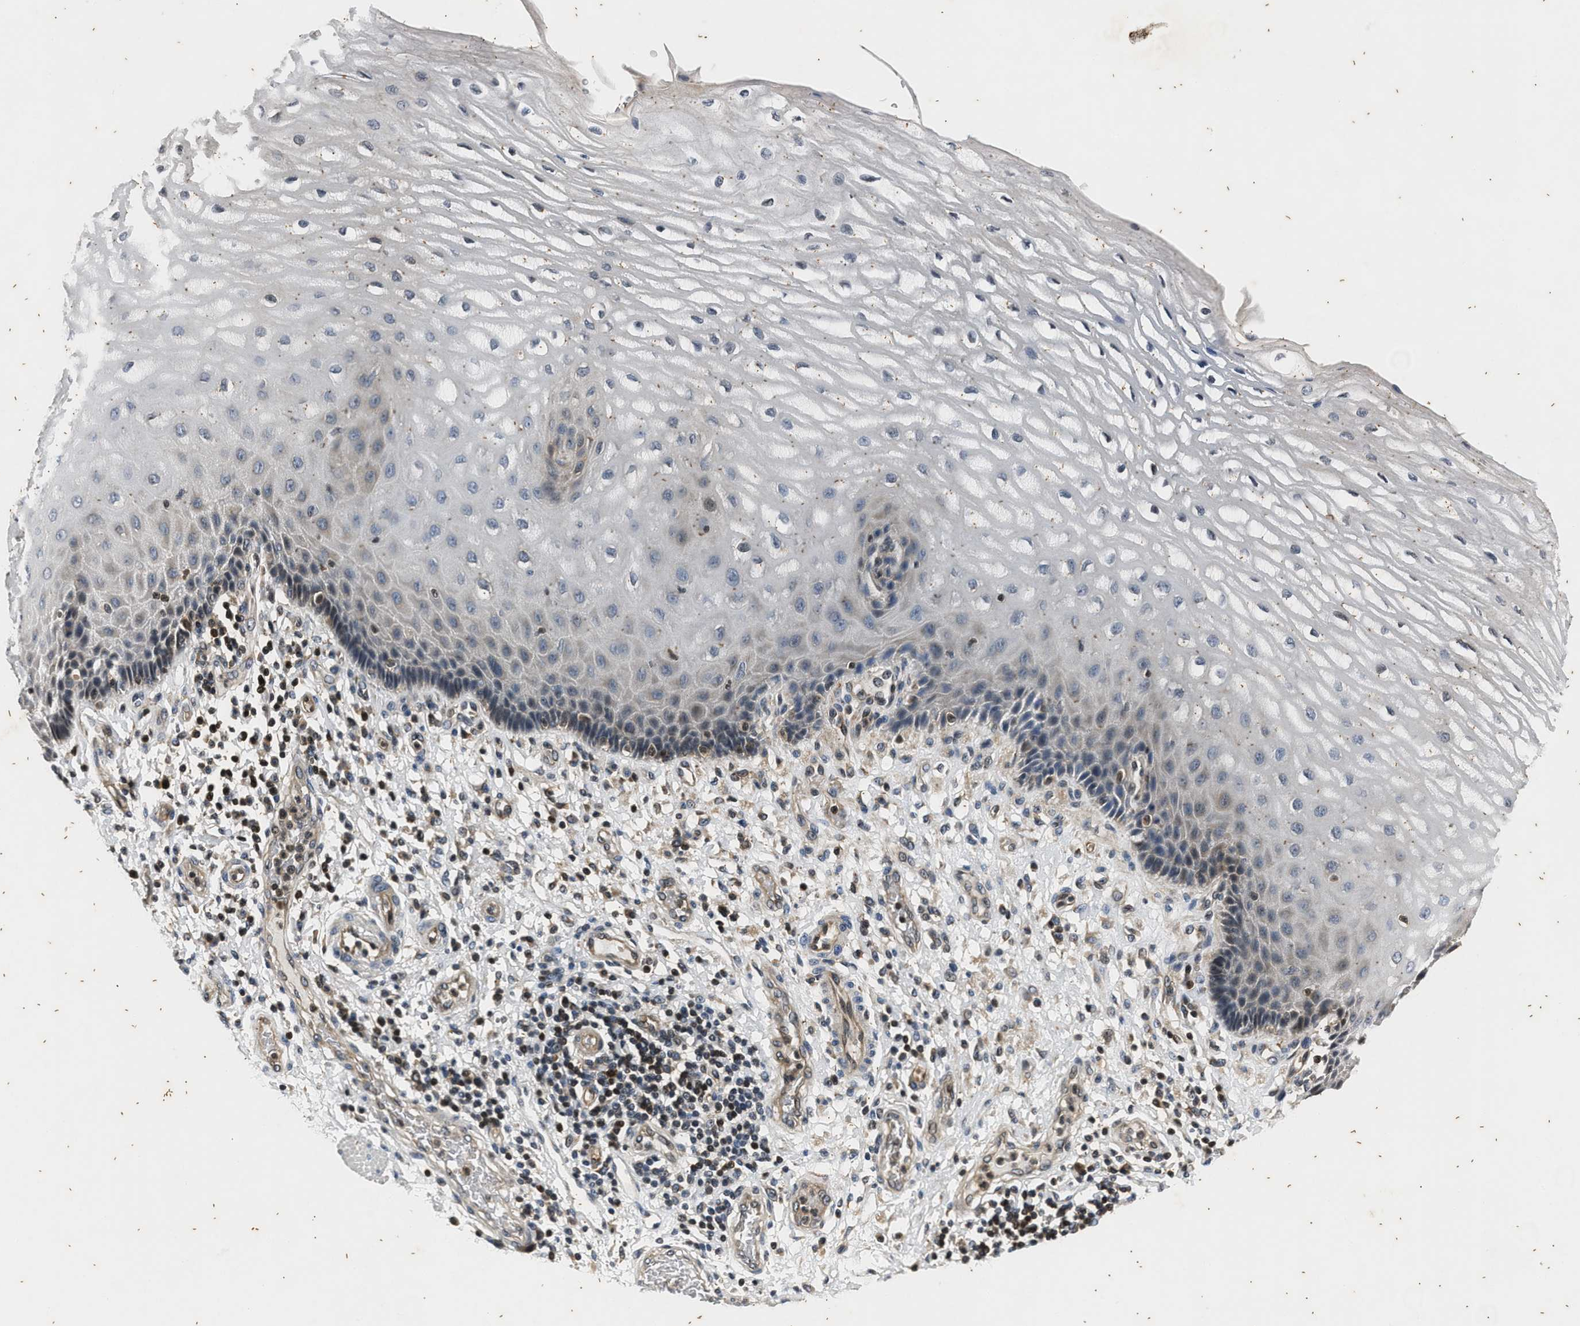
{"staining": {"intensity": "weak", "quantity": "<25%", "location": "cytoplasmic/membranous"}, "tissue": "esophagus", "cell_type": "Squamous epithelial cells", "image_type": "normal", "snomed": [{"axis": "morphology", "description": "Normal tissue, NOS"}, {"axis": "topography", "description": "Esophagus"}], "caption": "A high-resolution image shows immunohistochemistry (IHC) staining of normal esophagus, which reveals no significant expression in squamous epithelial cells.", "gene": "PTPN7", "patient": {"sex": "male", "age": 54}}